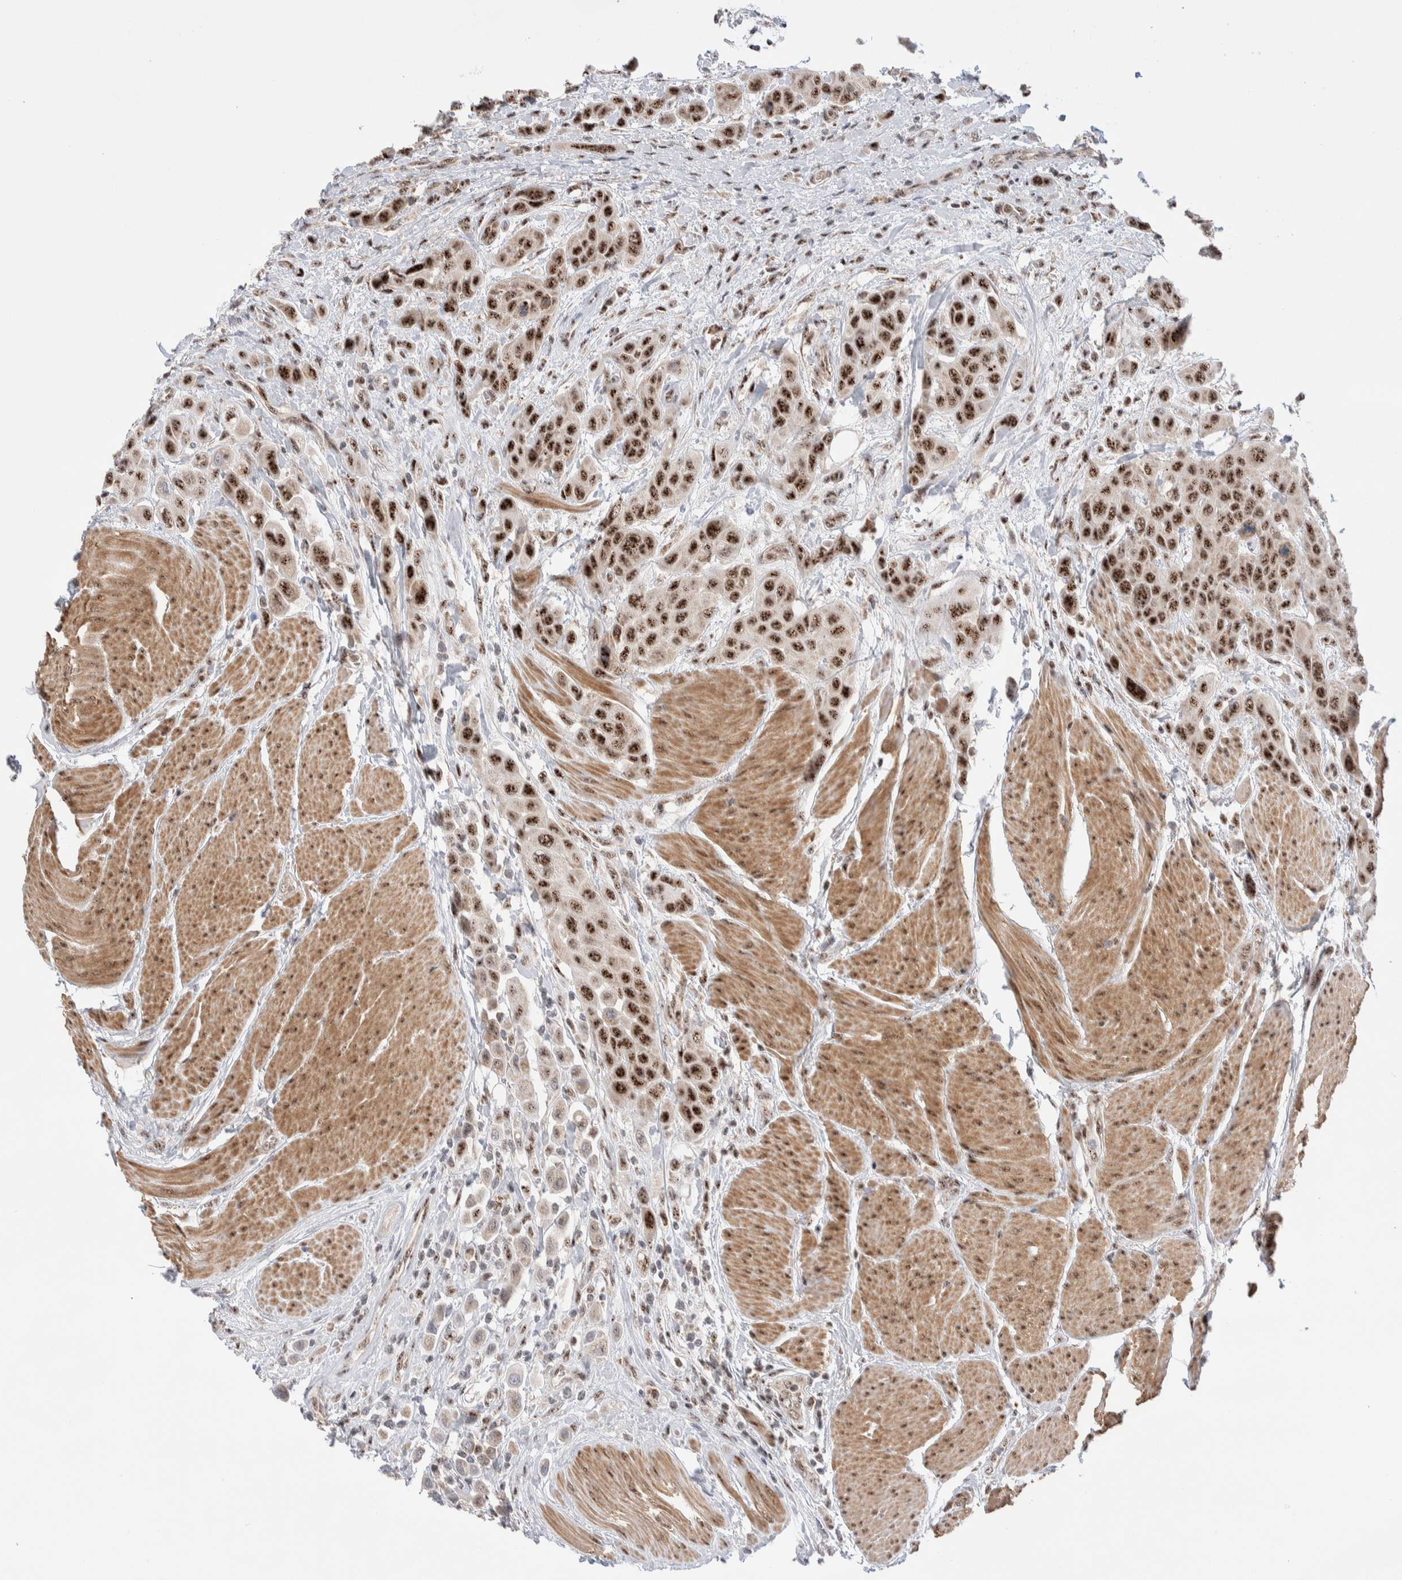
{"staining": {"intensity": "strong", "quantity": ">75%", "location": "nuclear"}, "tissue": "urothelial cancer", "cell_type": "Tumor cells", "image_type": "cancer", "snomed": [{"axis": "morphology", "description": "Urothelial carcinoma, High grade"}, {"axis": "topography", "description": "Urinary bladder"}], "caption": "Brown immunohistochemical staining in human urothelial carcinoma (high-grade) demonstrates strong nuclear staining in approximately >75% of tumor cells.", "gene": "ZNF695", "patient": {"sex": "male", "age": 50}}